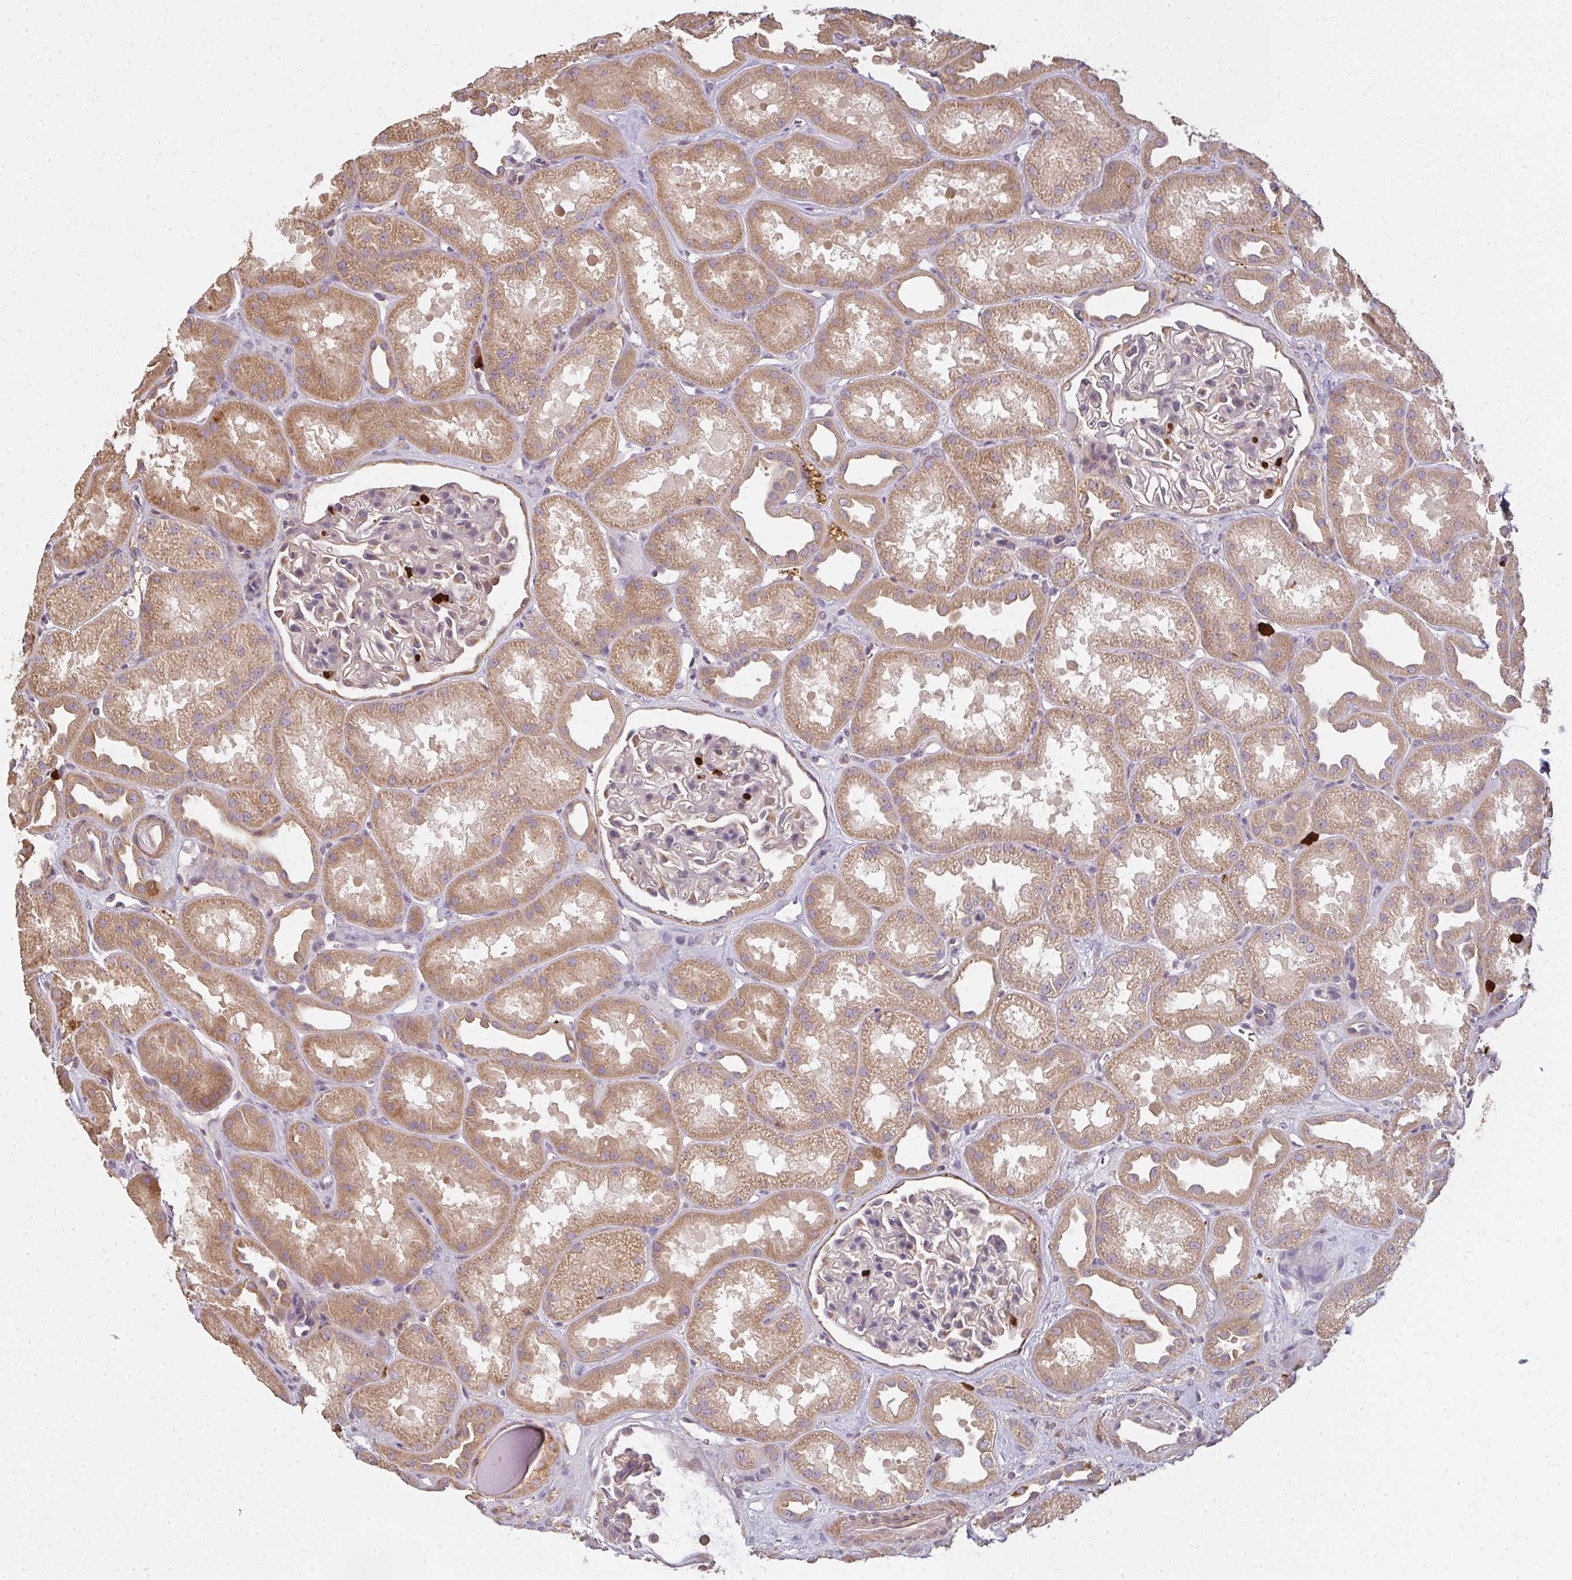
{"staining": {"intensity": "moderate", "quantity": "<25%", "location": "cytoplasmic/membranous"}, "tissue": "kidney", "cell_type": "Cells in glomeruli", "image_type": "normal", "snomed": [{"axis": "morphology", "description": "Normal tissue, NOS"}, {"axis": "topography", "description": "Kidney"}], "caption": "Moderate cytoplasmic/membranous expression is seen in approximately <25% of cells in glomeruli in unremarkable kidney. The staining was performed using DAB (3,3'-diaminobenzidine), with brown indicating positive protein expression. Nuclei are stained blue with hematoxylin.", "gene": "CNTRL", "patient": {"sex": "male", "age": 61}}